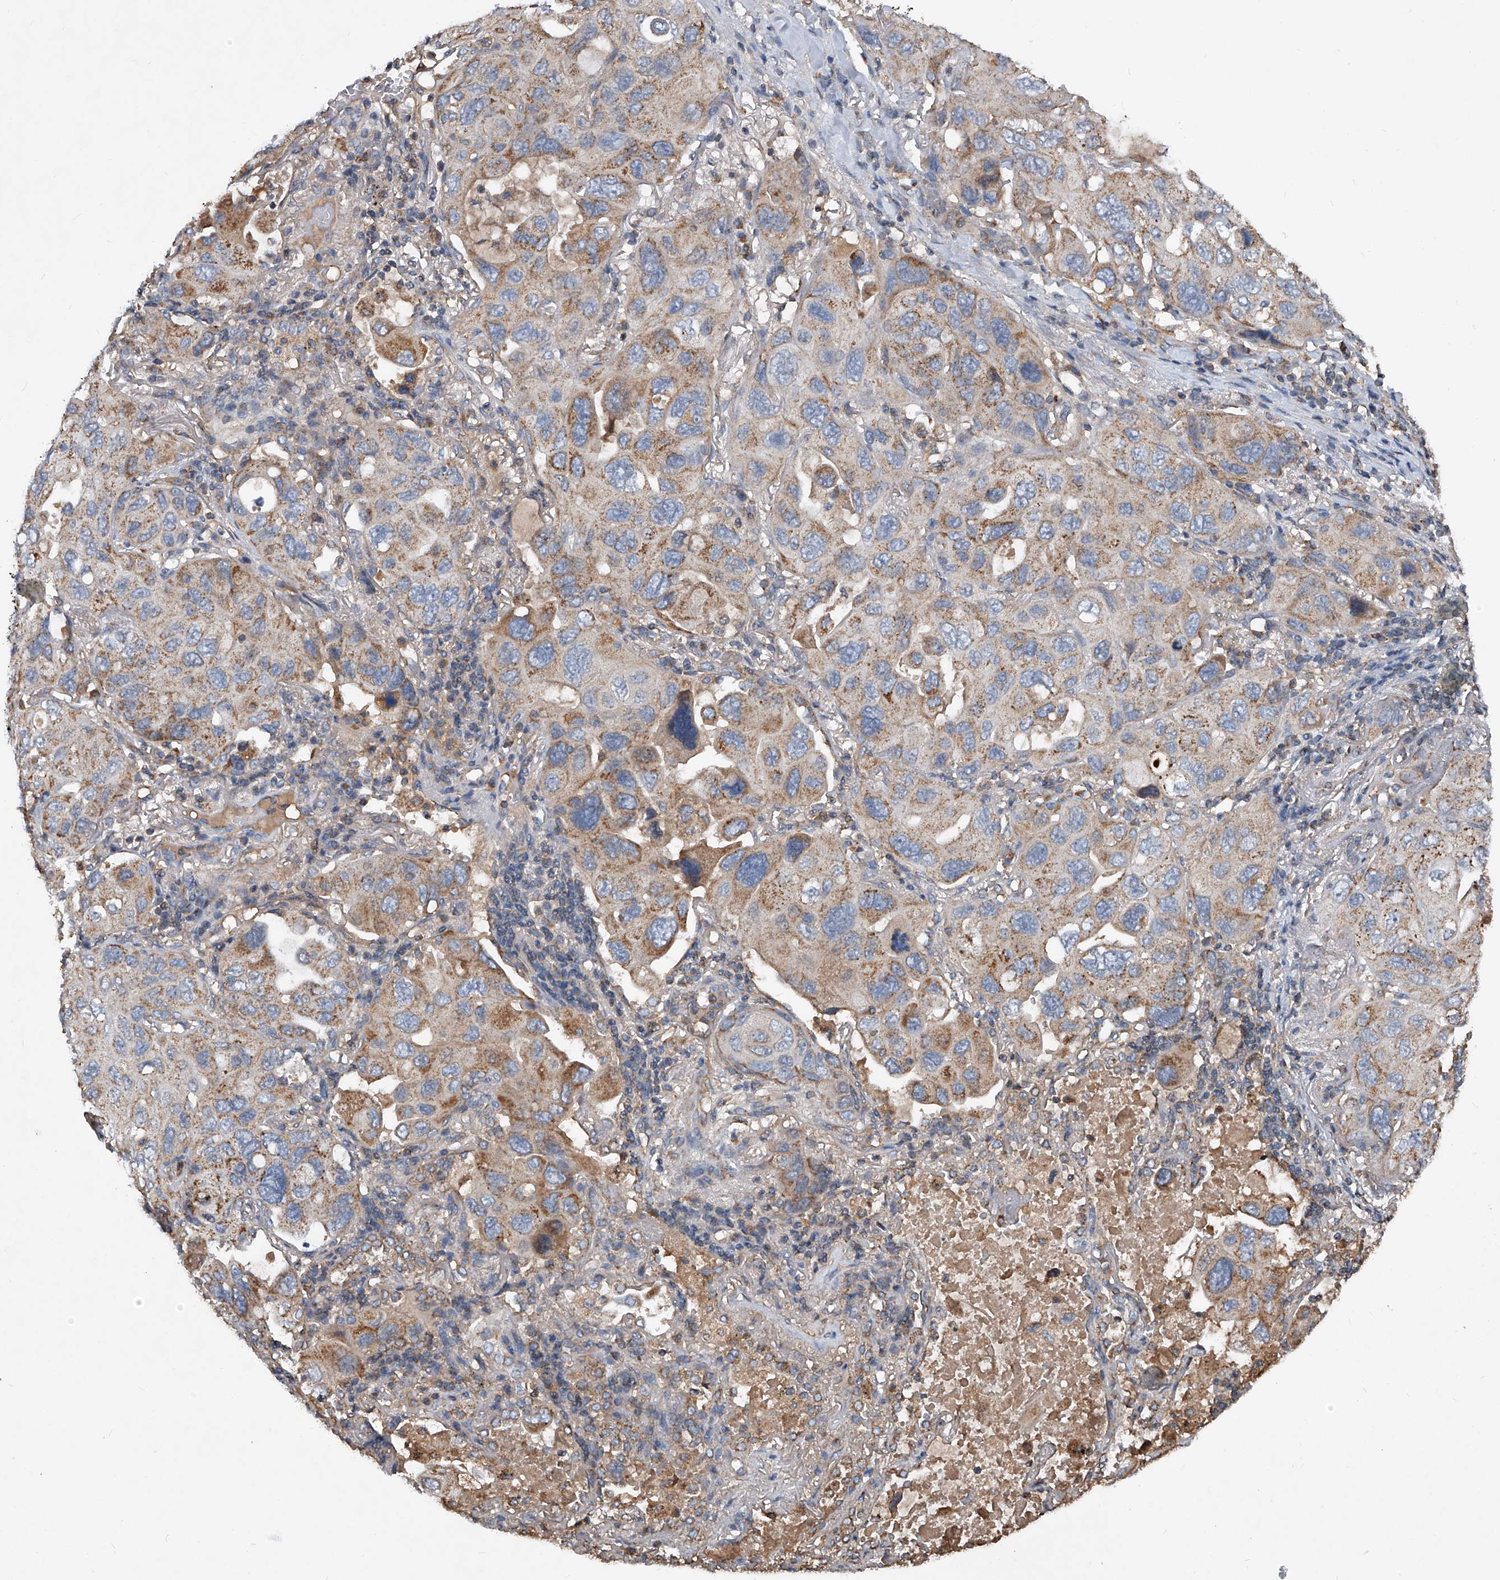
{"staining": {"intensity": "moderate", "quantity": "25%-75%", "location": "cytoplasmic/membranous"}, "tissue": "lung cancer", "cell_type": "Tumor cells", "image_type": "cancer", "snomed": [{"axis": "morphology", "description": "Squamous cell carcinoma, NOS"}, {"axis": "topography", "description": "Lung"}], "caption": "The micrograph exhibits staining of lung squamous cell carcinoma, revealing moderate cytoplasmic/membranous protein positivity (brown color) within tumor cells. (brown staining indicates protein expression, while blue staining denotes nuclei).", "gene": "SDHA", "patient": {"sex": "female", "age": 73}}